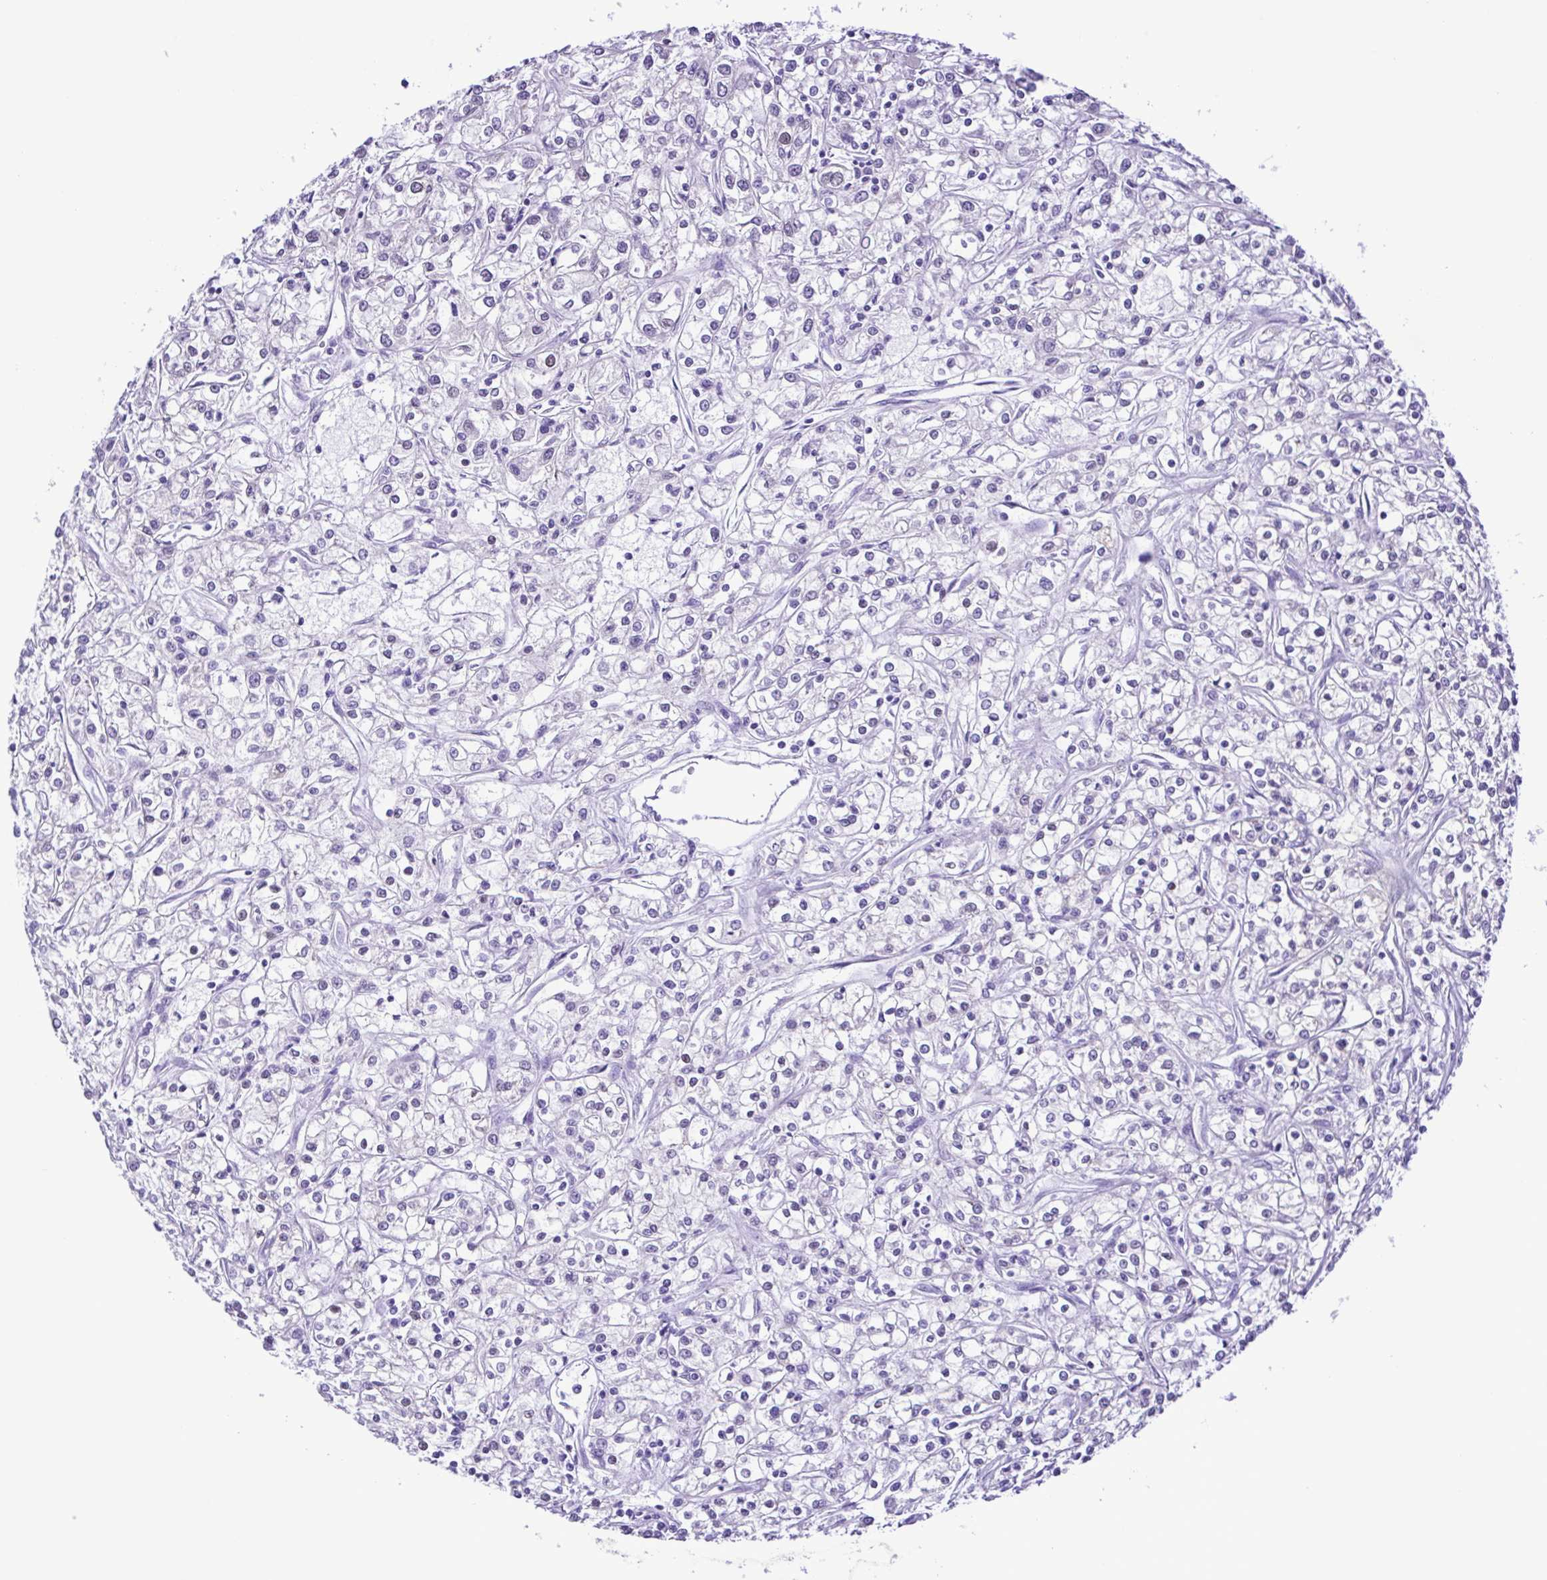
{"staining": {"intensity": "negative", "quantity": "none", "location": "none"}, "tissue": "renal cancer", "cell_type": "Tumor cells", "image_type": "cancer", "snomed": [{"axis": "morphology", "description": "Adenocarcinoma, NOS"}, {"axis": "topography", "description": "Kidney"}], "caption": "Tumor cells show no significant protein staining in renal cancer.", "gene": "SYT1", "patient": {"sex": "female", "age": 59}}